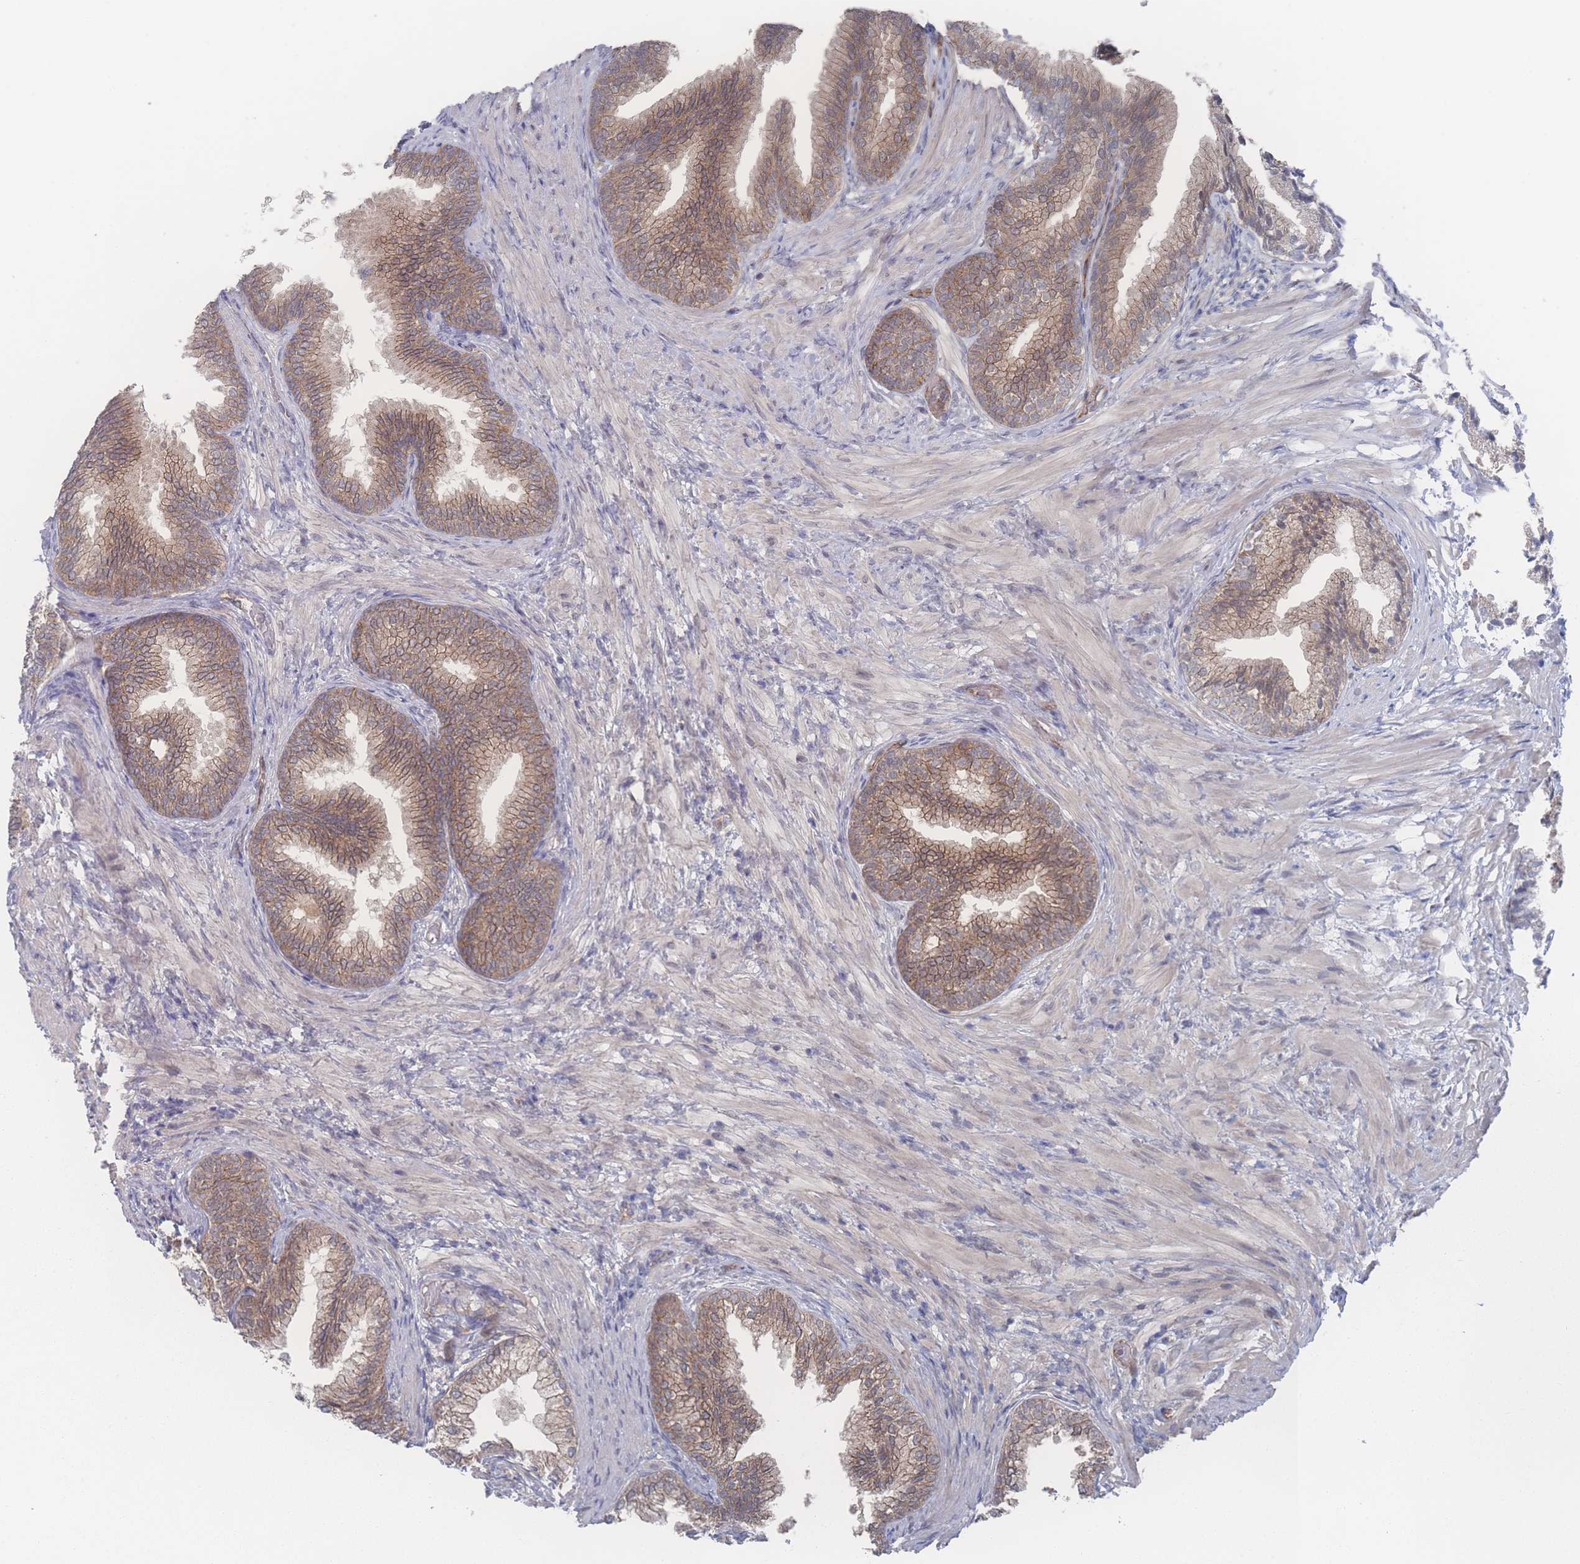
{"staining": {"intensity": "moderate", "quantity": ">75%", "location": "cytoplasmic/membranous"}, "tissue": "prostate", "cell_type": "Glandular cells", "image_type": "normal", "snomed": [{"axis": "morphology", "description": "Normal tissue, NOS"}, {"axis": "topography", "description": "Prostate"}], "caption": "This image displays immunohistochemistry staining of unremarkable prostate, with medium moderate cytoplasmic/membranous expression in approximately >75% of glandular cells.", "gene": "NBEAL1", "patient": {"sex": "male", "age": 76}}